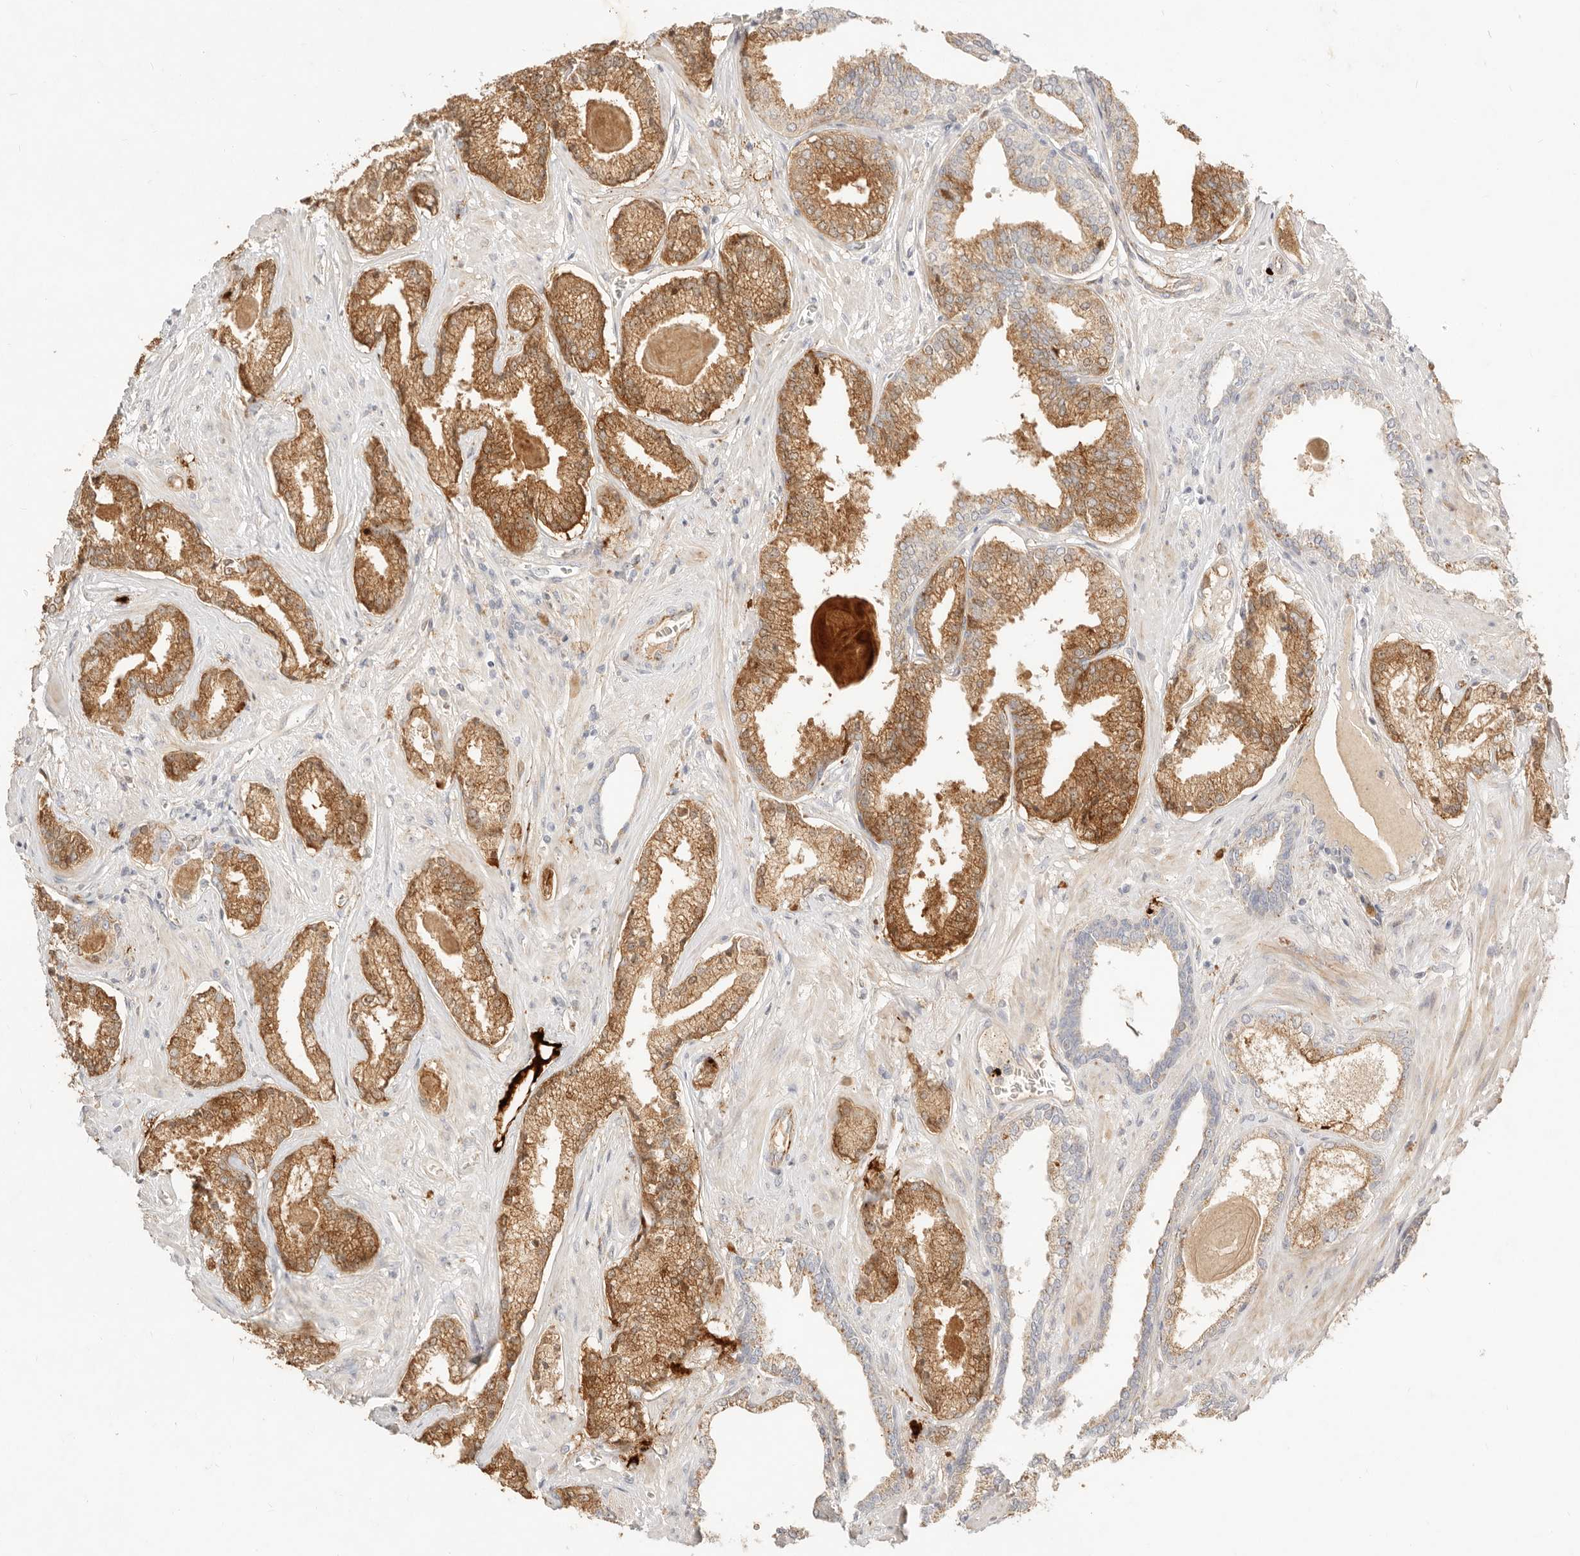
{"staining": {"intensity": "moderate", "quantity": "25%-75%", "location": "cytoplasmic/membranous"}, "tissue": "prostate cancer", "cell_type": "Tumor cells", "image_type": "cancer", "snomed": [{"axis": "morphology", "description": "Adenocarcinoma, Low grade"}, {"axis": "topography", "description": "Prostate"}], "caption": "A high-resolution photomicrograph shows immunohistochemistry staining of prostate cancer, which shows moderate cytoplasmic/membranous staining in about 25%-75% of tumor cells.", "gene": "ACOX1", "patient": {"sex": "male", "age": 70}}